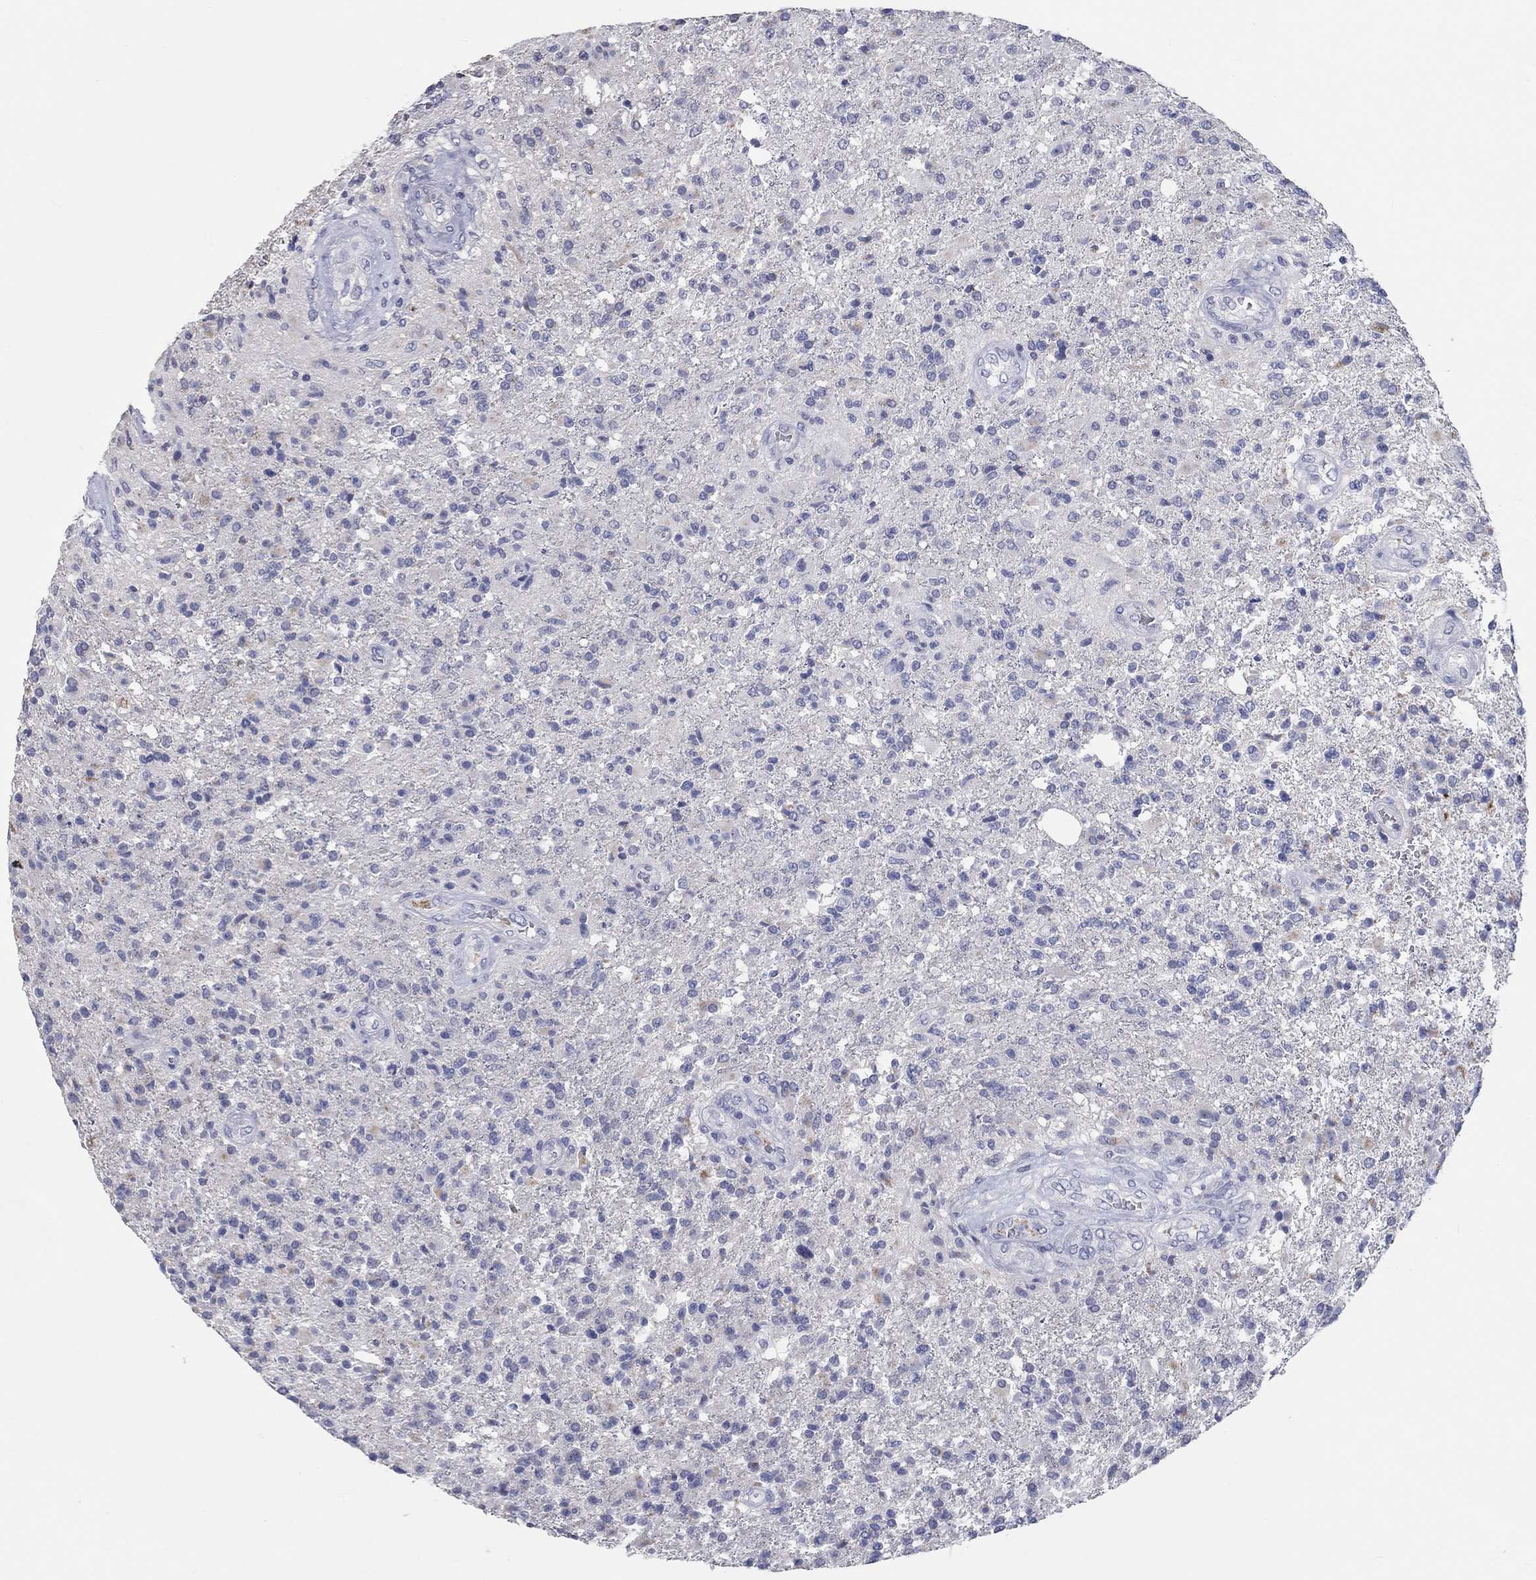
{"staining": {"intensity": "negative", "quantity": "none", "location": "none"}, "tissue": "glioma", "cell_type": "Tumor cells", "image_type": "cancer", "snomed": [{"axis": "morphology", "description": "Glioma, malignant, High grade"}, {"axis": "topography", "description": "Brain"}], "caption": "High power microscopy histopathology image of an immunohistochemistry (IHC) image of malignant high-grade glioma, revealing no significant positivity in tumor cells.", "gene": "LRRC4C", "patient": {"sex": "male", "age": 56}}